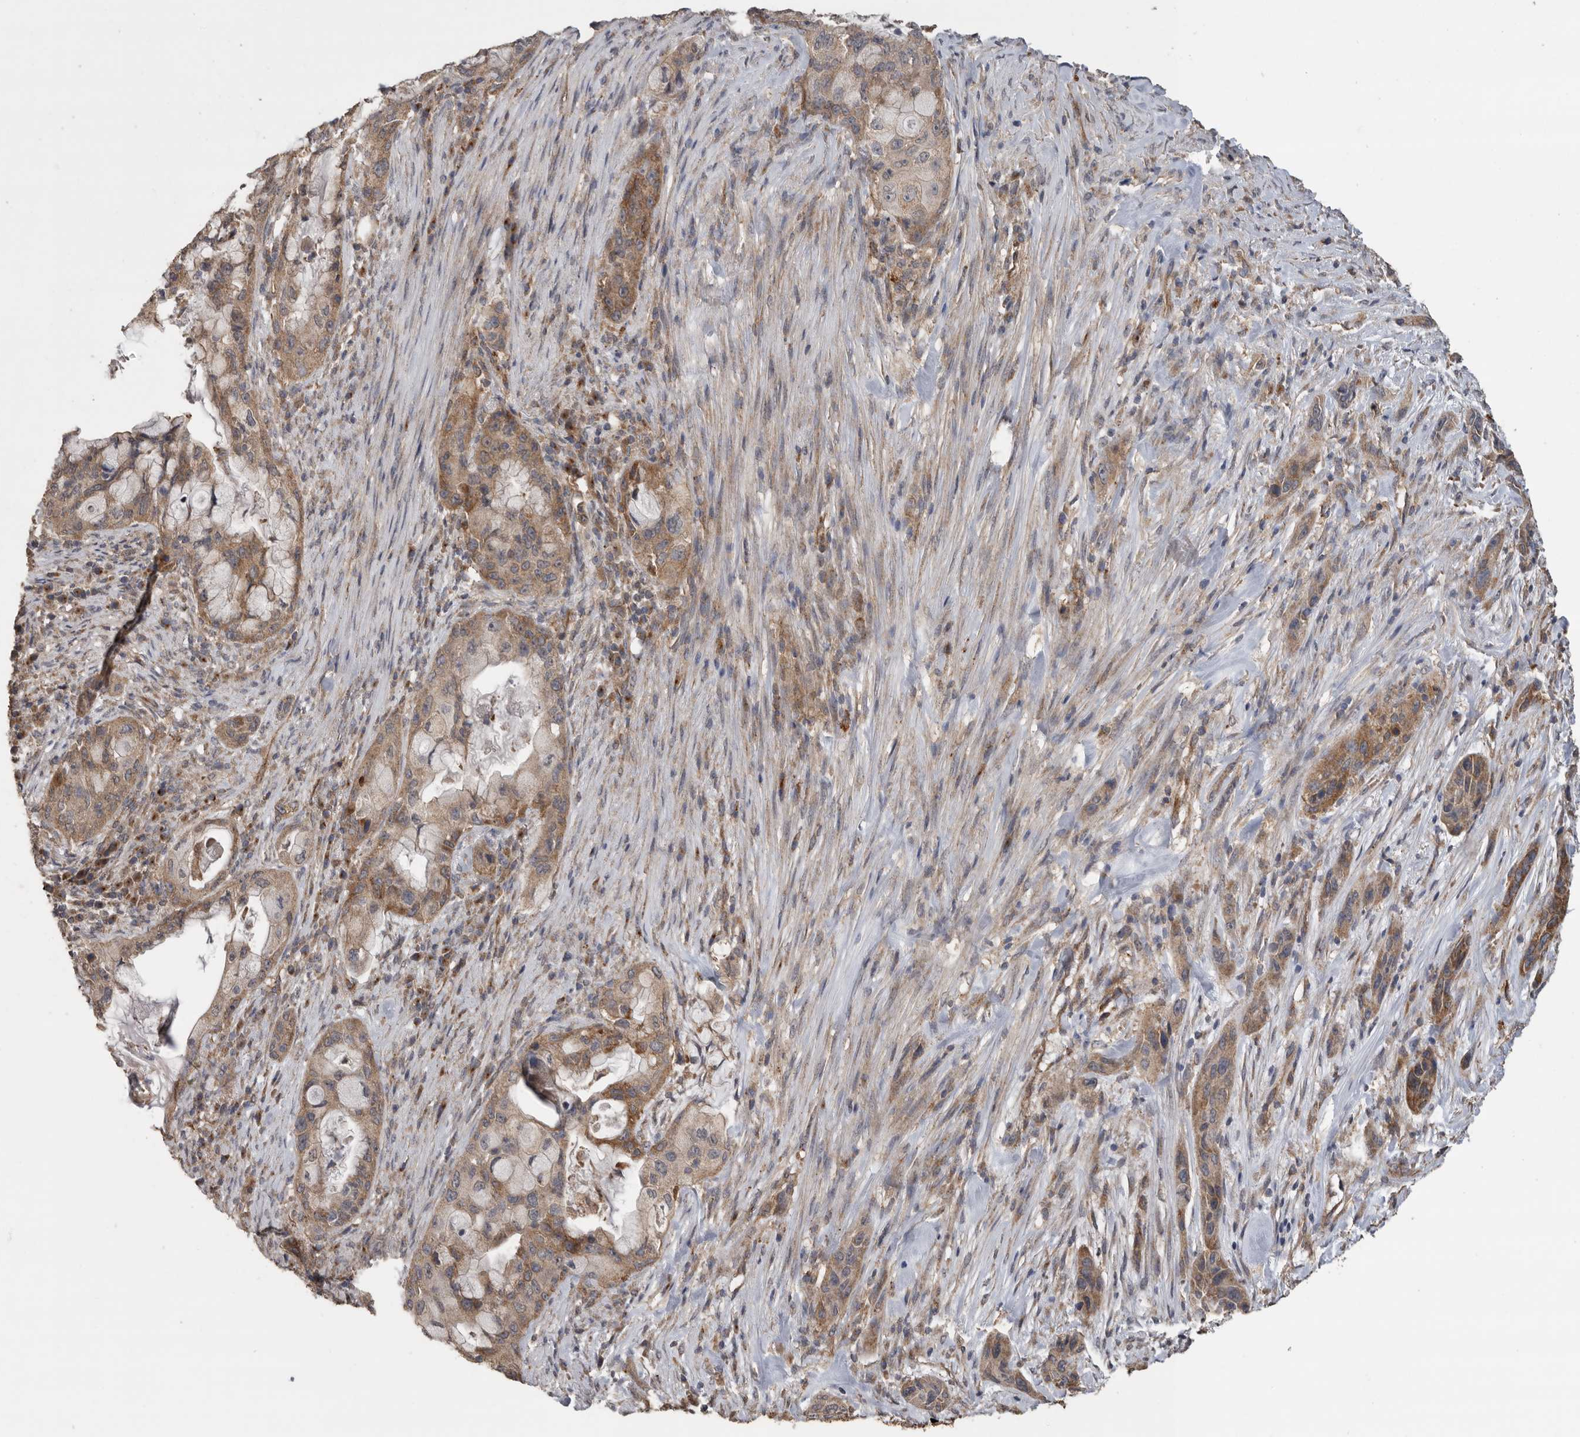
{"staining": {"intensity": "moderate", "quantity": ">75%", "location": "cytoplasmic/membranous"}, "tissue": "pancreatic cancer", "cell_type": "Tumor cells", "image_type": "cancer", "snomed": [{"axis": "morphology", "description": "Adenocarcinoma, NOS"}, {"axis": "topography", "description": "Pancreas"}], "caption": "Pancreatic adenocarcinoma stained with IHC shows moderate cytoplasmic/membranous staining in approximately >75% of tumor cells.", "gene": "PODXL2", "patient": {"sex": "male", "age": 53}}